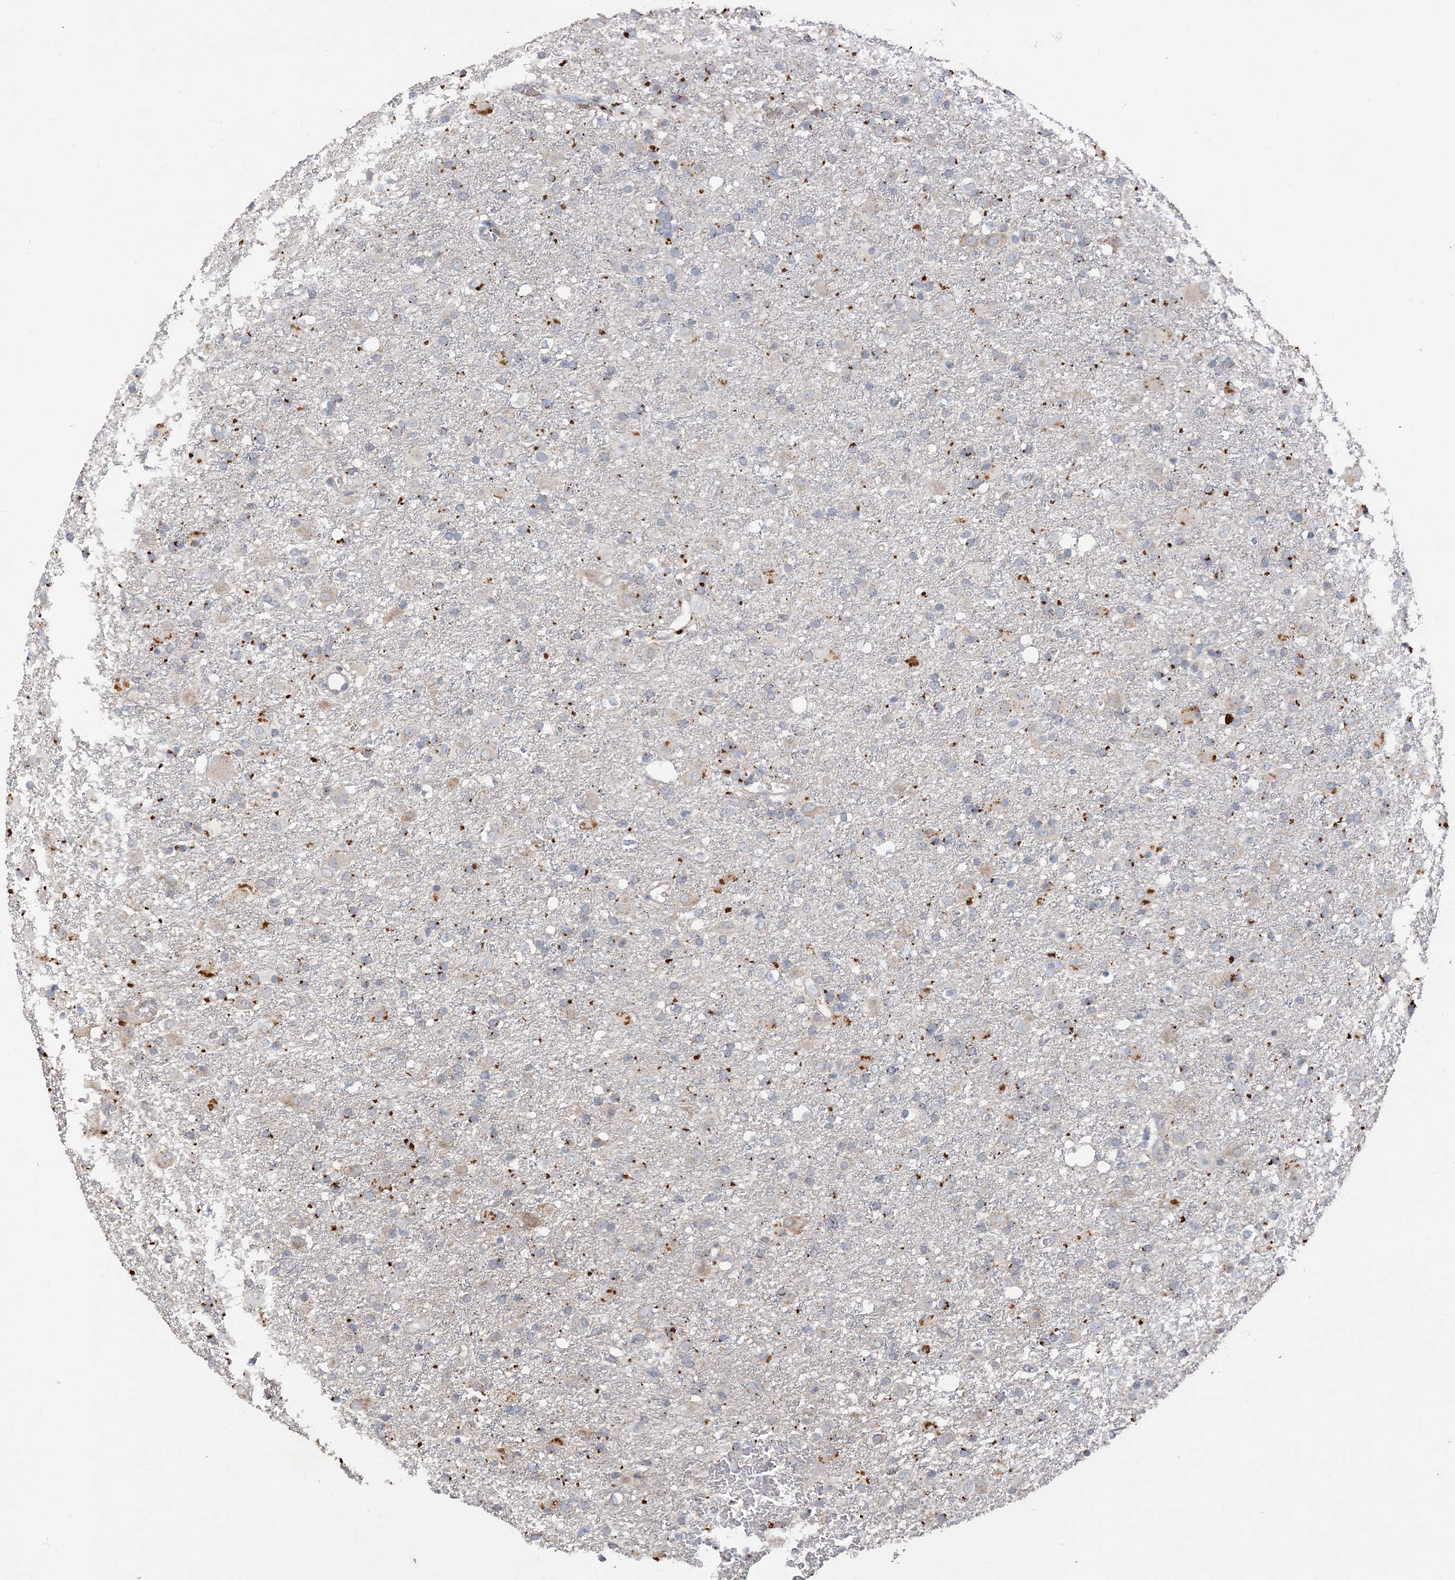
{"staining": {"intensity": "moderate", "quantity": "25%-75%", "location": "cytoplasmic/membranous"}, "tissue": "glioma", "cell_type": "Tumor cells", "image_type": "cancer", "snomed": [{"axis": "morphology", "description": "Glioma, malignant, Low grade"}, {"axis": "topography", "description": "Brain"}], "caption": "Tumor cells display medium levels of moderate cytoplasmic/membranous positivity in about 25%-75% of cells in human glioma.", "gene": "LTN1", "patient": {"sex": "male", "age": 65}}